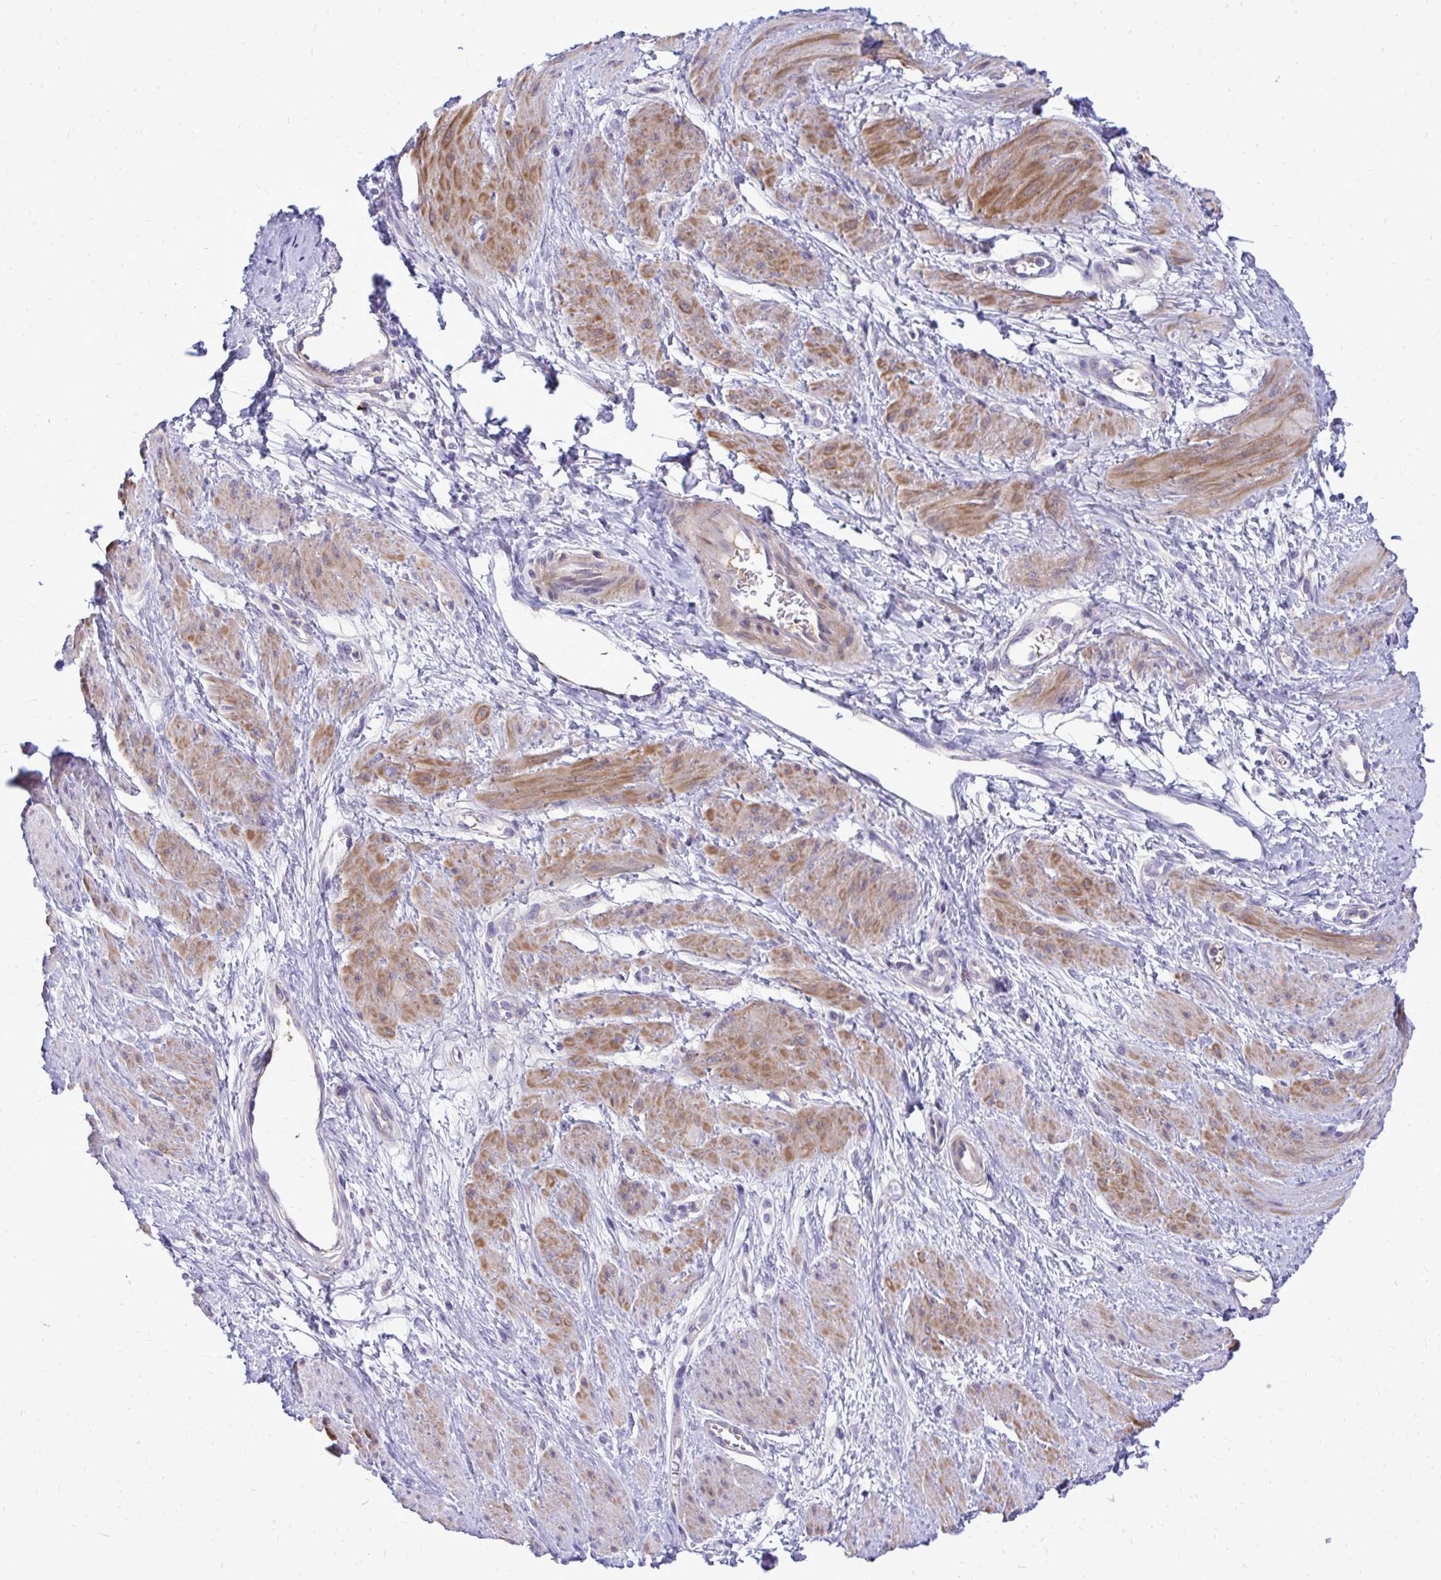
{"staining": {"intensity": "moderate", "quantity": "25%-75%", "location": "cytoplasmic/membranous"}, "tissue": "smooth muscle", "cell_type": "Smooth muscle cells", "image_type": "normal", "snomed": [{"axis": "morphology", "description": "Normal tissue, NOS"}, {"axis": "topography", "description": "Smooth muscle"}, {"axis": "topography", "description": "Uterus"}], "caption": "The image shows immunohistochemical staining of benign smooth muscle. There is moderate cytoplasmic/membranous staining is present in approximately 25%-75% of smooth muscle cells.", "gene": "TP53I11", "patient": {"sex": "female", "age": 39}}